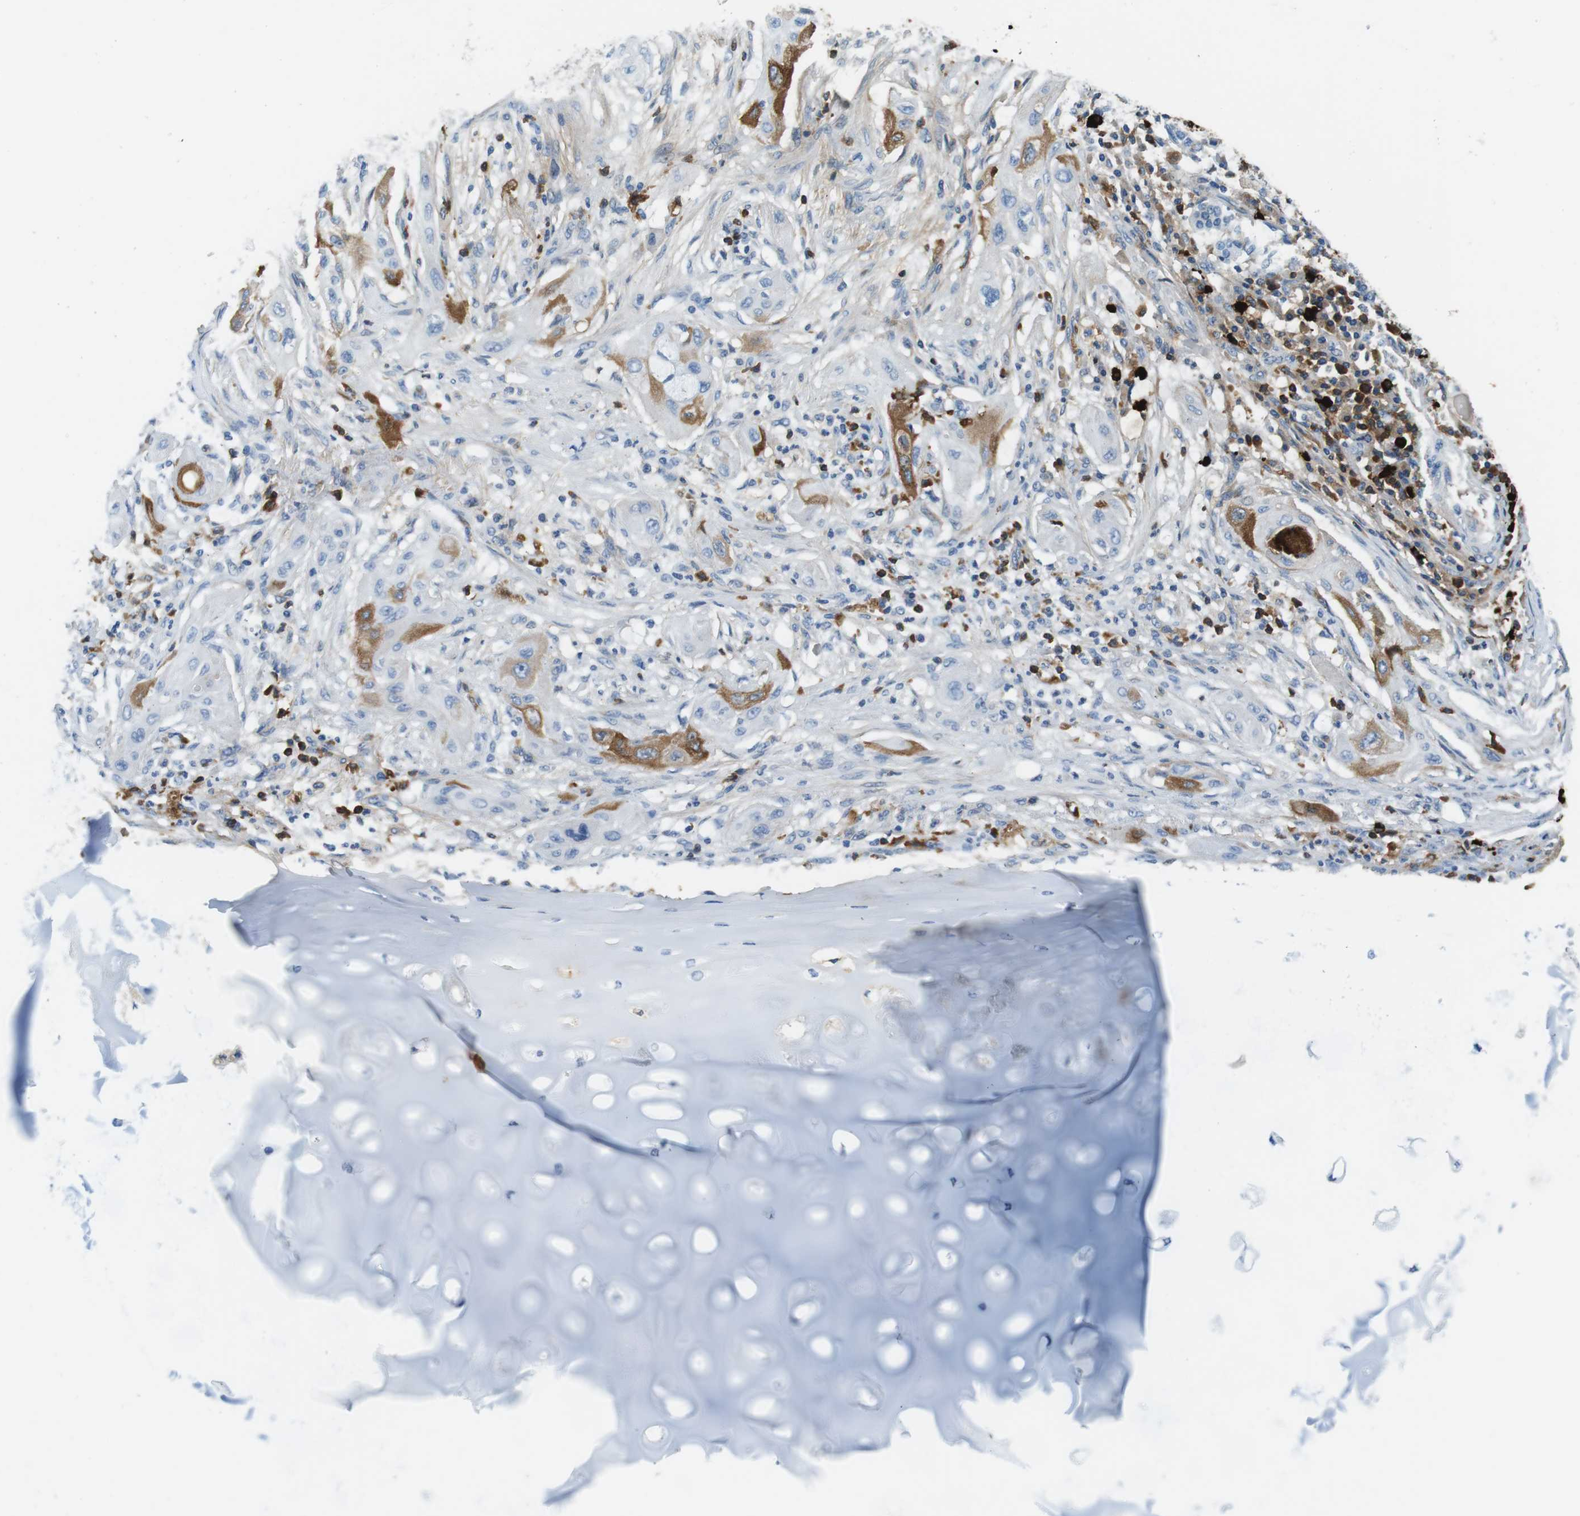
{"staining": {"intensity": "negative", "quantity": "none", "location": "none"}, "tissue": "lung cancer", "cell_type": "Tumor cells", "image_type": "cancer", "snomed": [{"axis": "morphology", "description": "Squamous cell carcinoma, NOS"}, {"axis": "topography", "description": "Lung"}], "caption": "Tumor cells are negative for protein expression in human lung cancer. (DAB immunohistochemistry visualized using brightfield microscopy, high magnification).", "gene": "IGHD", "patient": {"sex": "female", "age": 47}}